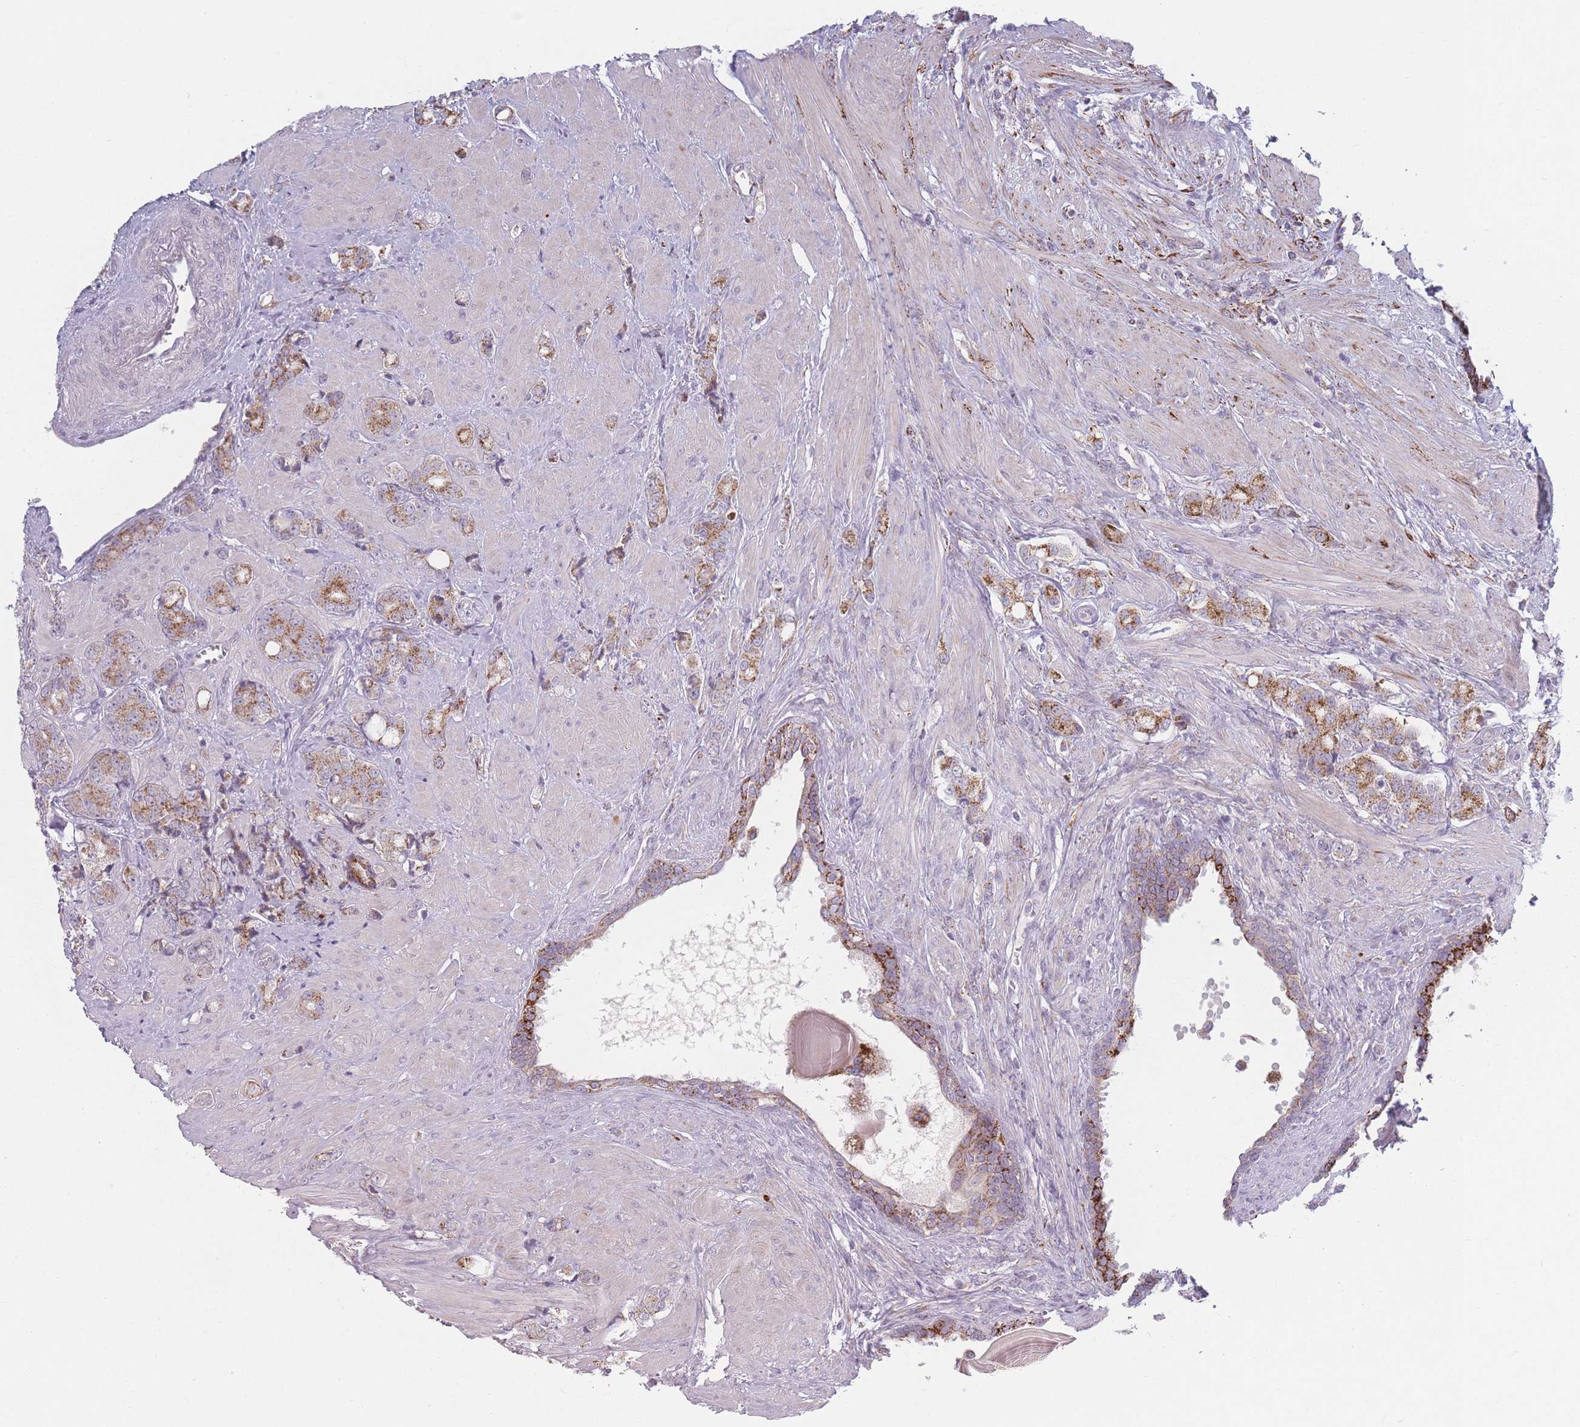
{"staining": {"intensity": "moderate", "quantity": "25%-75%", "location": "cytoplasmic/membranous"}, "tissue": "prostate cancer", "cell_type": "Tumor cells", "image_type": "cancer", "snomed": [{"axis": "morphology", "description": "Adenocarcinoma, High grade"}, {"axis": "topography", "description": "Prostate"}], "caption": "This is an image of immunohistochemistry staining of adenocarcinoma (high-grade) (prostate), which shows moderate staining in the cytoplasmic/membranous of tumor cells.", "gene": "PEX11B", "patient": {"sex": "male", "age": 62}}